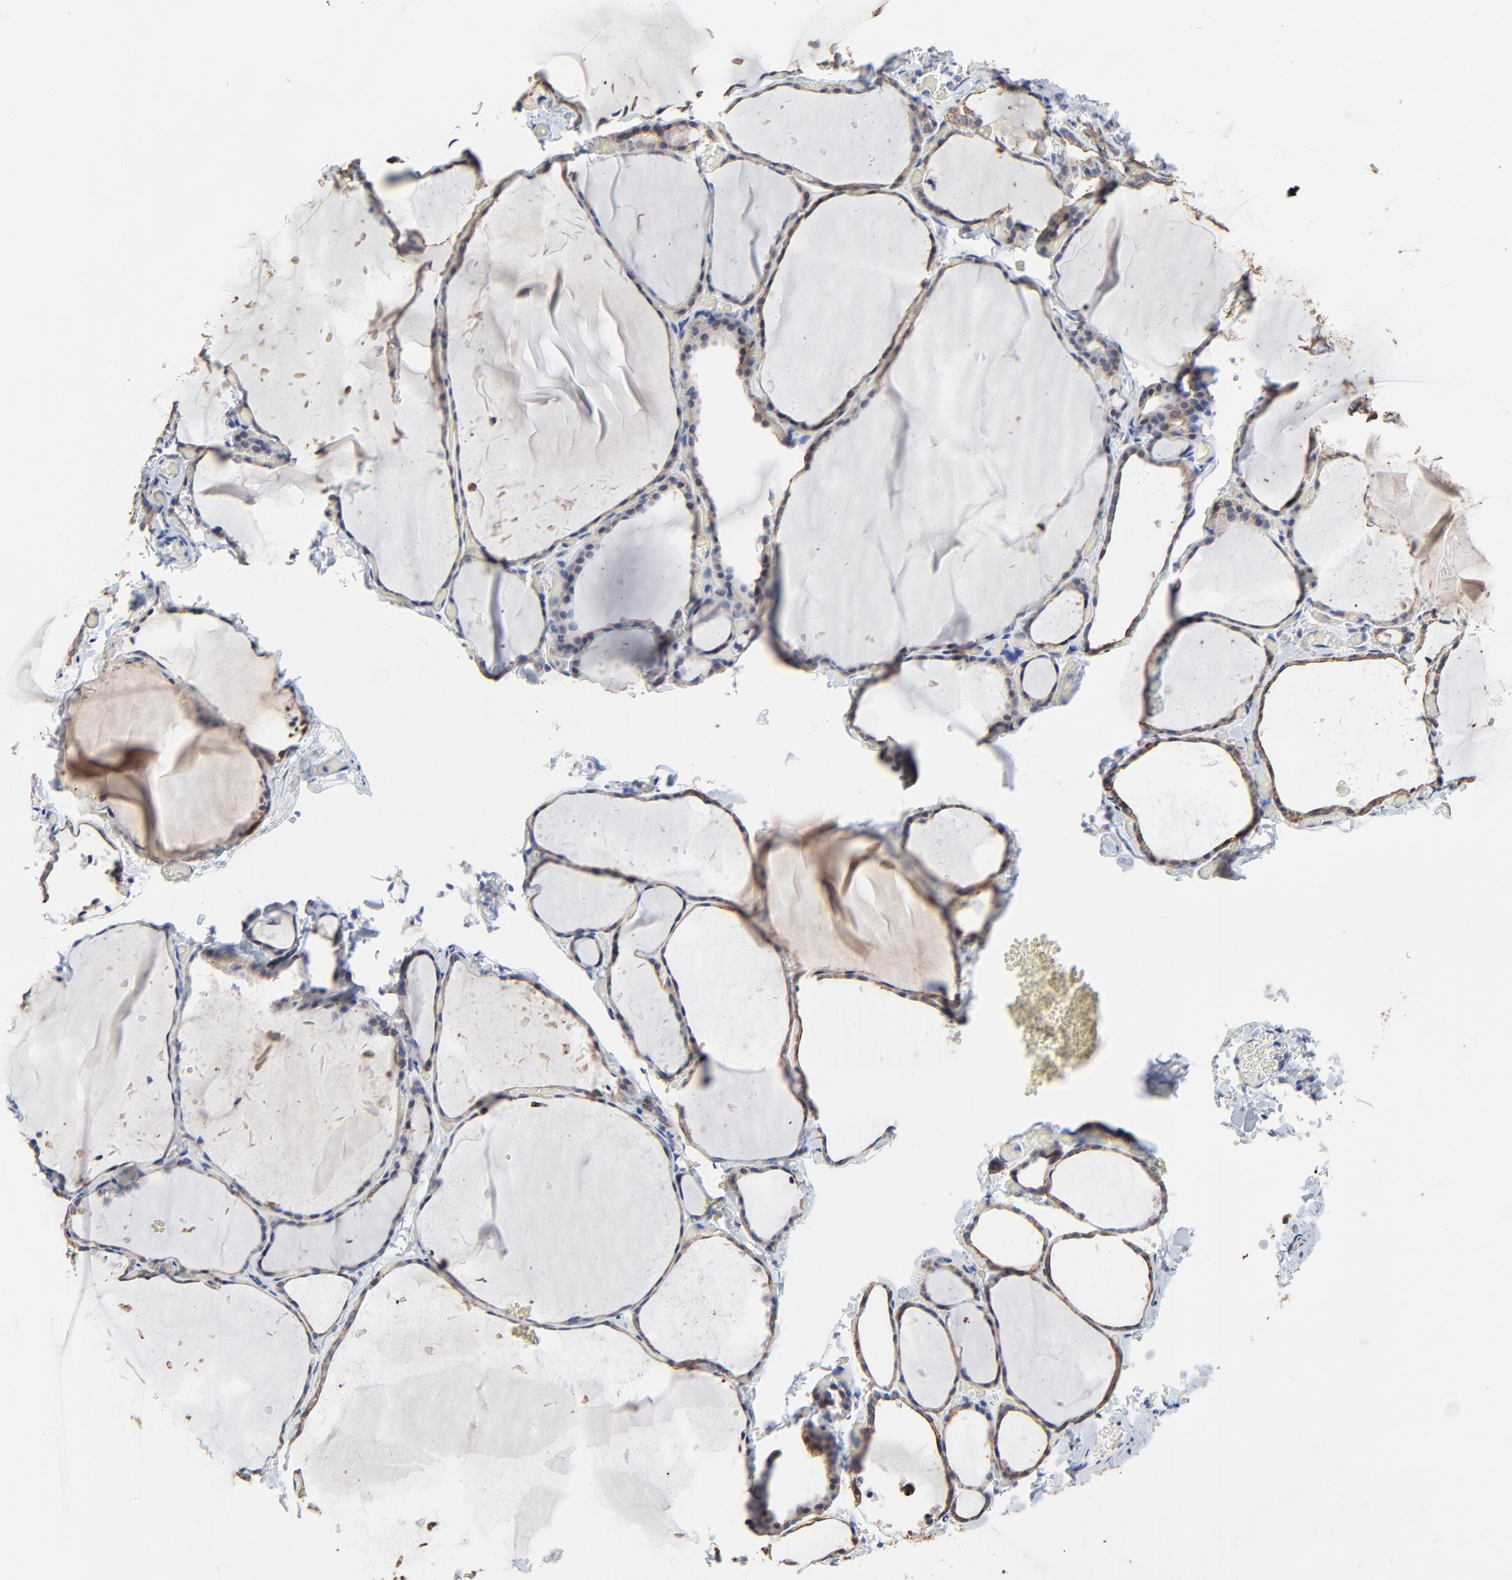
{"staining": {"intensity": "moderate", "quantity": ">75%", "location": "cytoplasmic/membranous"}, "tissue": "thyroid gland", "cell_type": "Glandular cells", "image_type": "normal", "snomed": [{"axis": "morphology", "description": "Normal tissue, NOS"}, {"axis": "topography", "description": "Thyroid gland"}], "caption": "Protein analysis of unremarkable thyroid gland exhibits moderate cytoplasmic/membranous expression in approximately >75% of glandular cells. (brown staining indicates protein expression, while blue staining denotes nuclei).", "gene": "LNX1", "patient": {"sex": "female", "age": 22}}